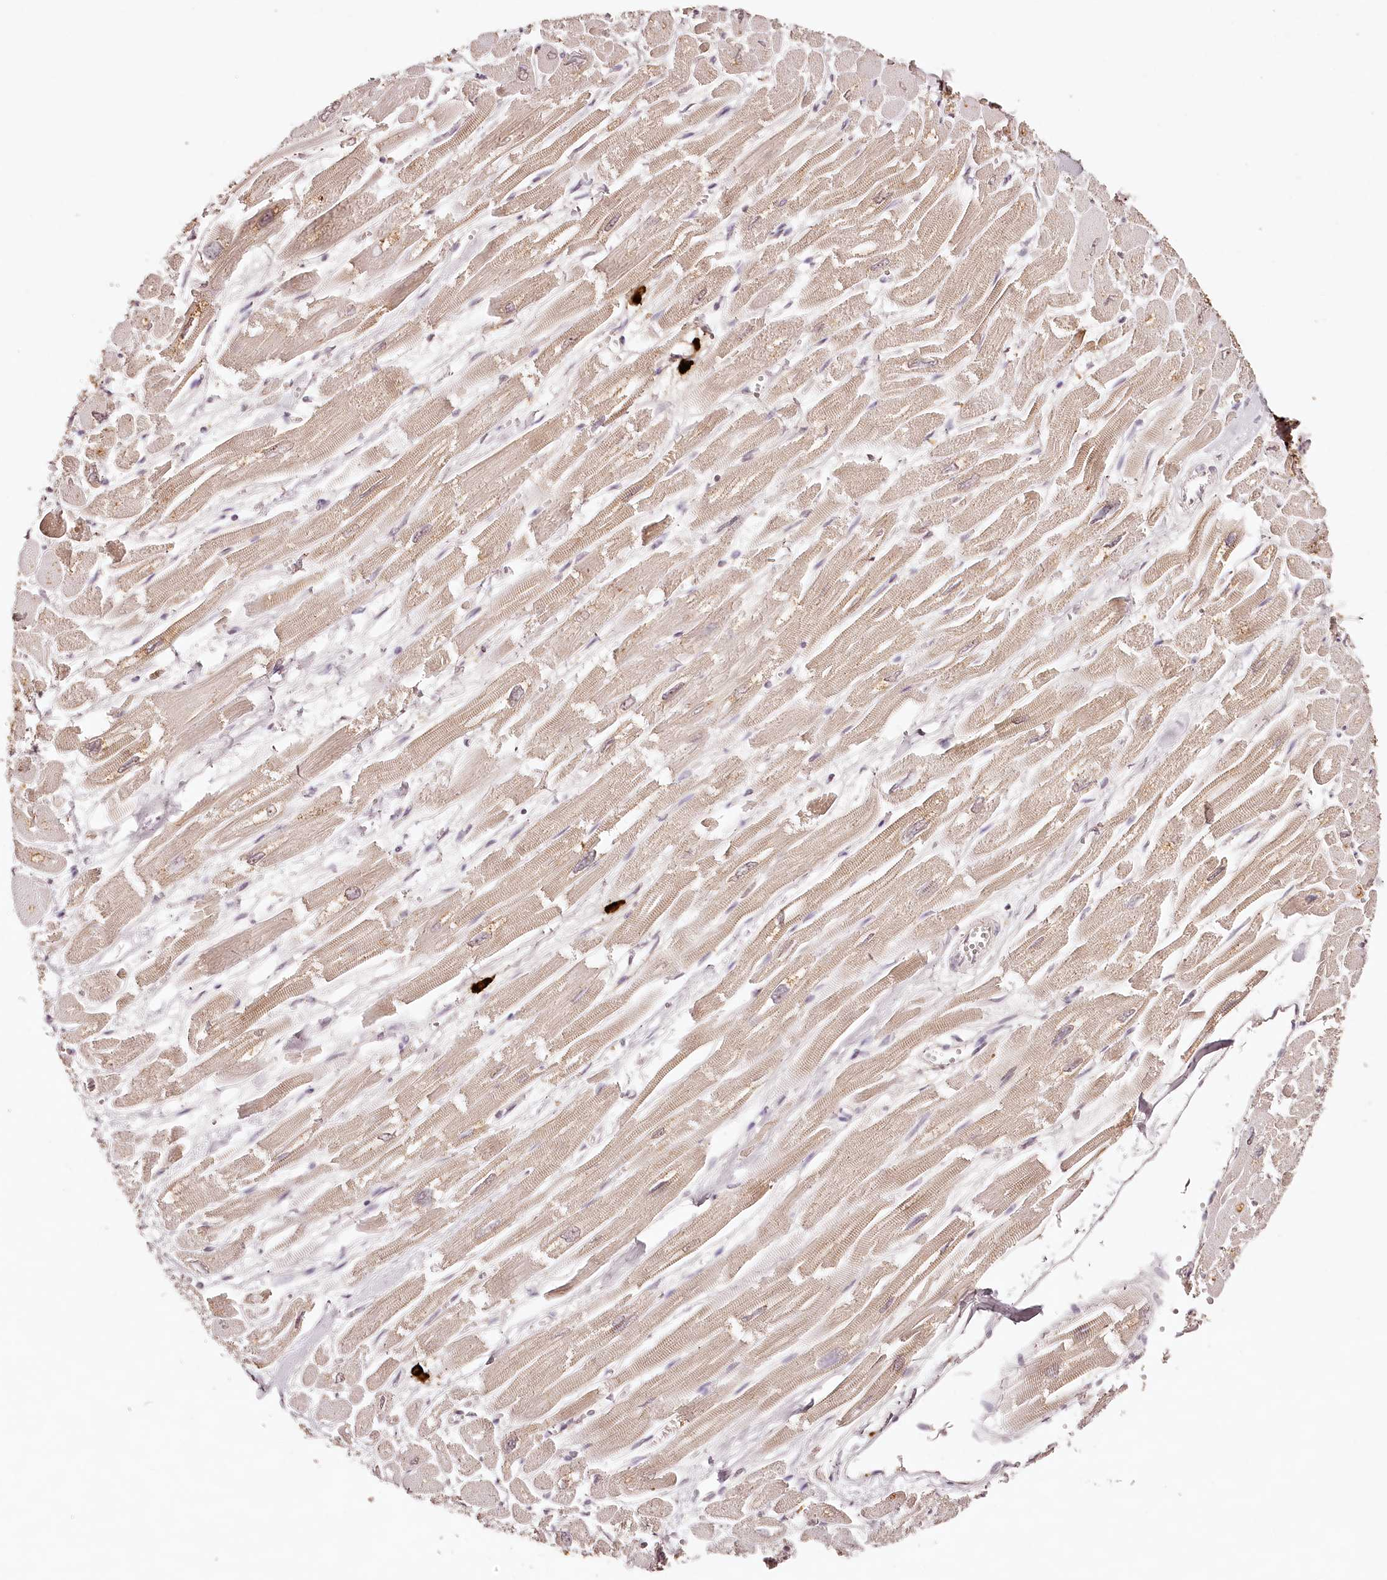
{"staining": {"intensity": "weak", "quantity": "25%-75%", "location": "cytoplasmic/membranous"}, "tissue": "heart muscle", "cell_type": "Cardiomyocytes", "image_type": "normal", "snomed": [{"axis": "morphology", "description": "Normal tissue, NOS"}, {"axis": "topography", "description": "Heart"}], "caption": "Cardiomyocytes show low levels of weak cytoplasmic/membranous staining in about 25%-75% of cells in benign human heart muscle.", "gene": "SYNGR1", "patient": {"sex": "male", "age": 54}}